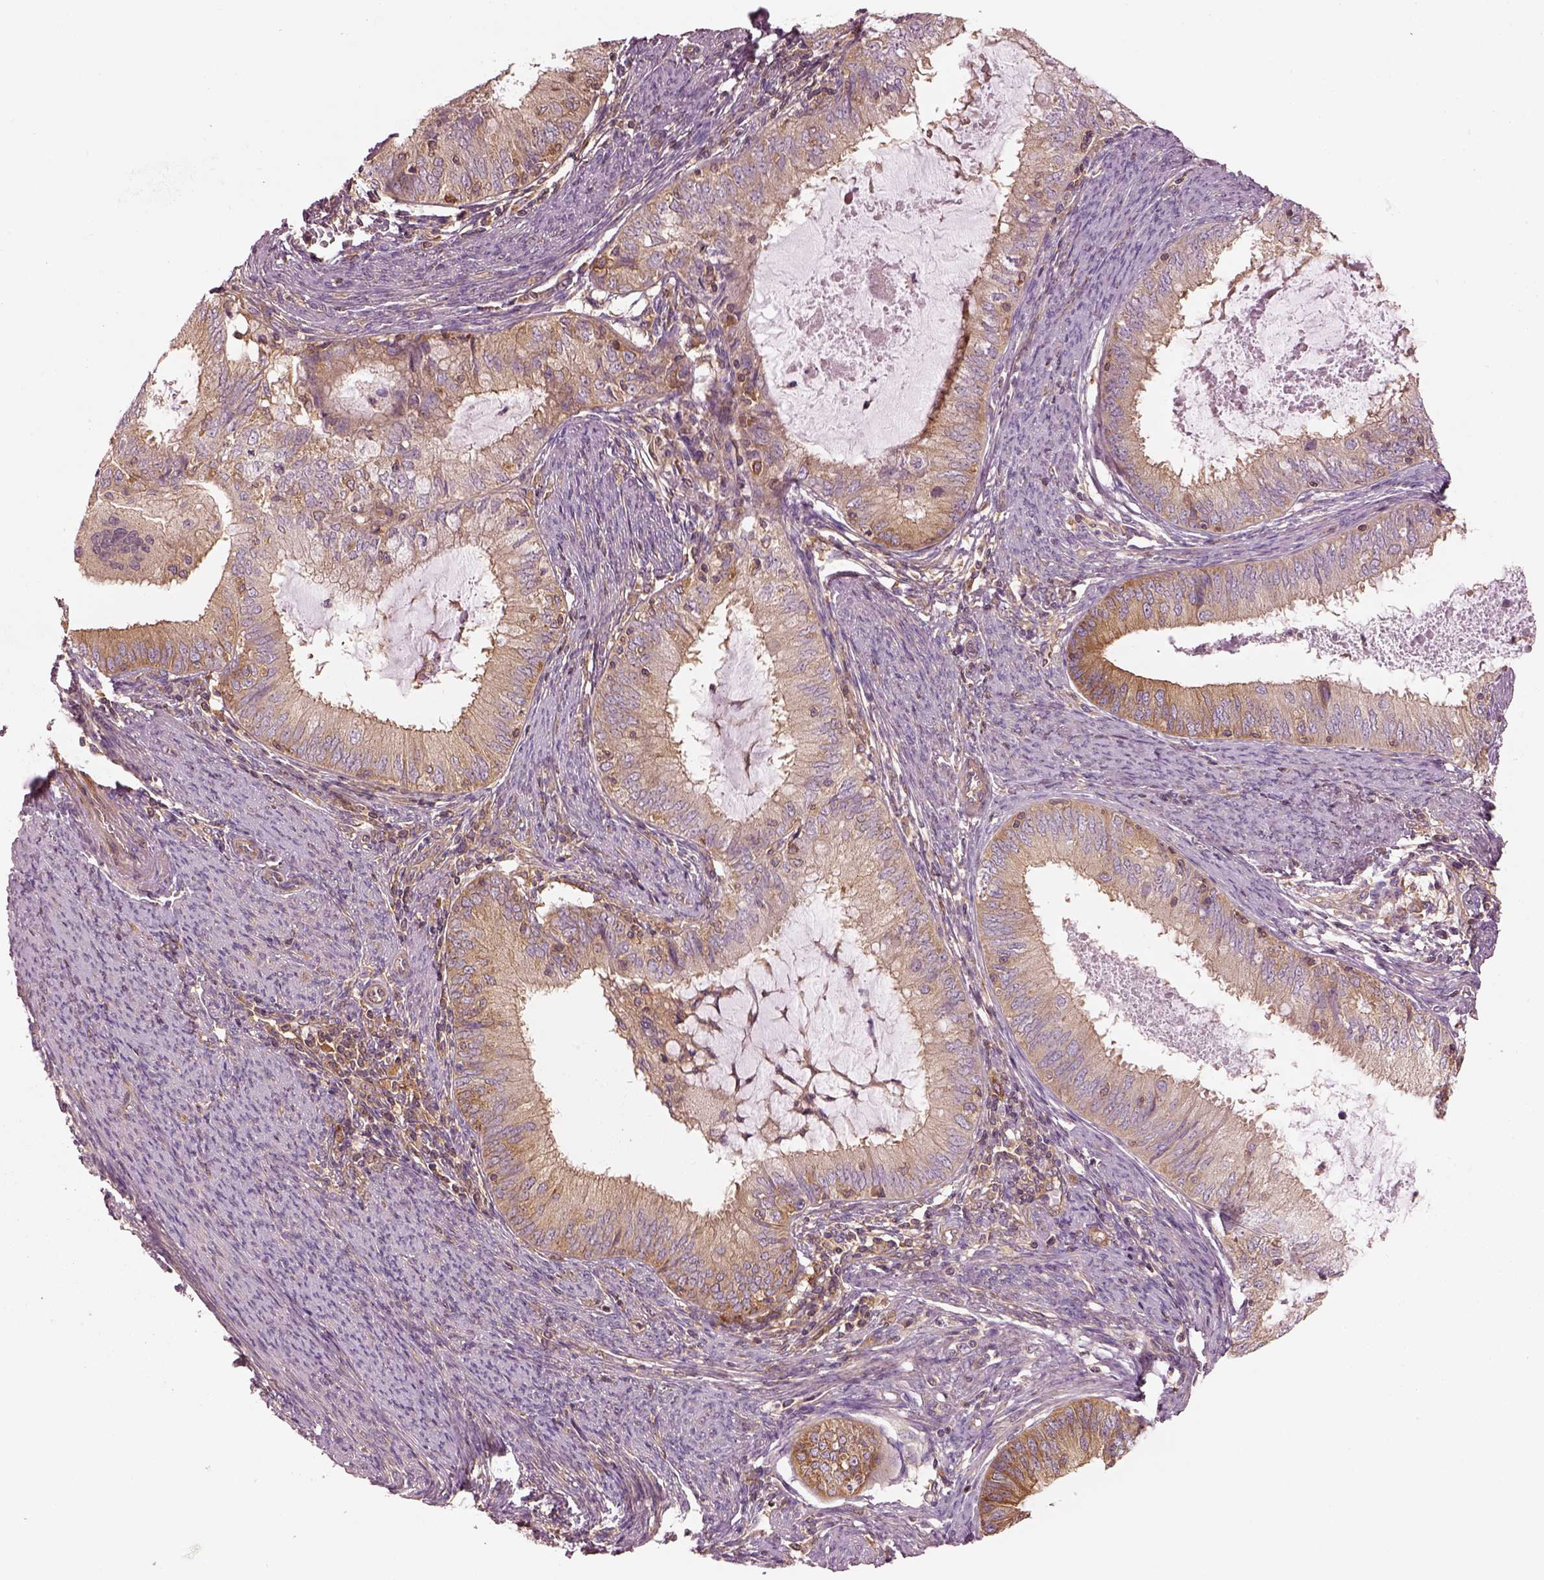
{"staining": {"intensity": "moderate", "quantity": "25%-75%", "location": "cytoplasmic/membranous"}, "tissue": "endometrial cancer", "cell_type": "Tumor cells", "image_type": "cancer", "snomed": [{"axis": "morphology", "description": "Adenocarcinoma, NOS"}, {"axis": "topography", "description": "Endometrium"}], "caption": "This is a micrograph of immunohistochemistry (IHC) staining of adenocarcinoma (endometrial), which shows moderate staining in the cytoplasmic/membranous of tumor cells.", "gene": "CAD", "patient": {"sex": "female", "age": 57}}